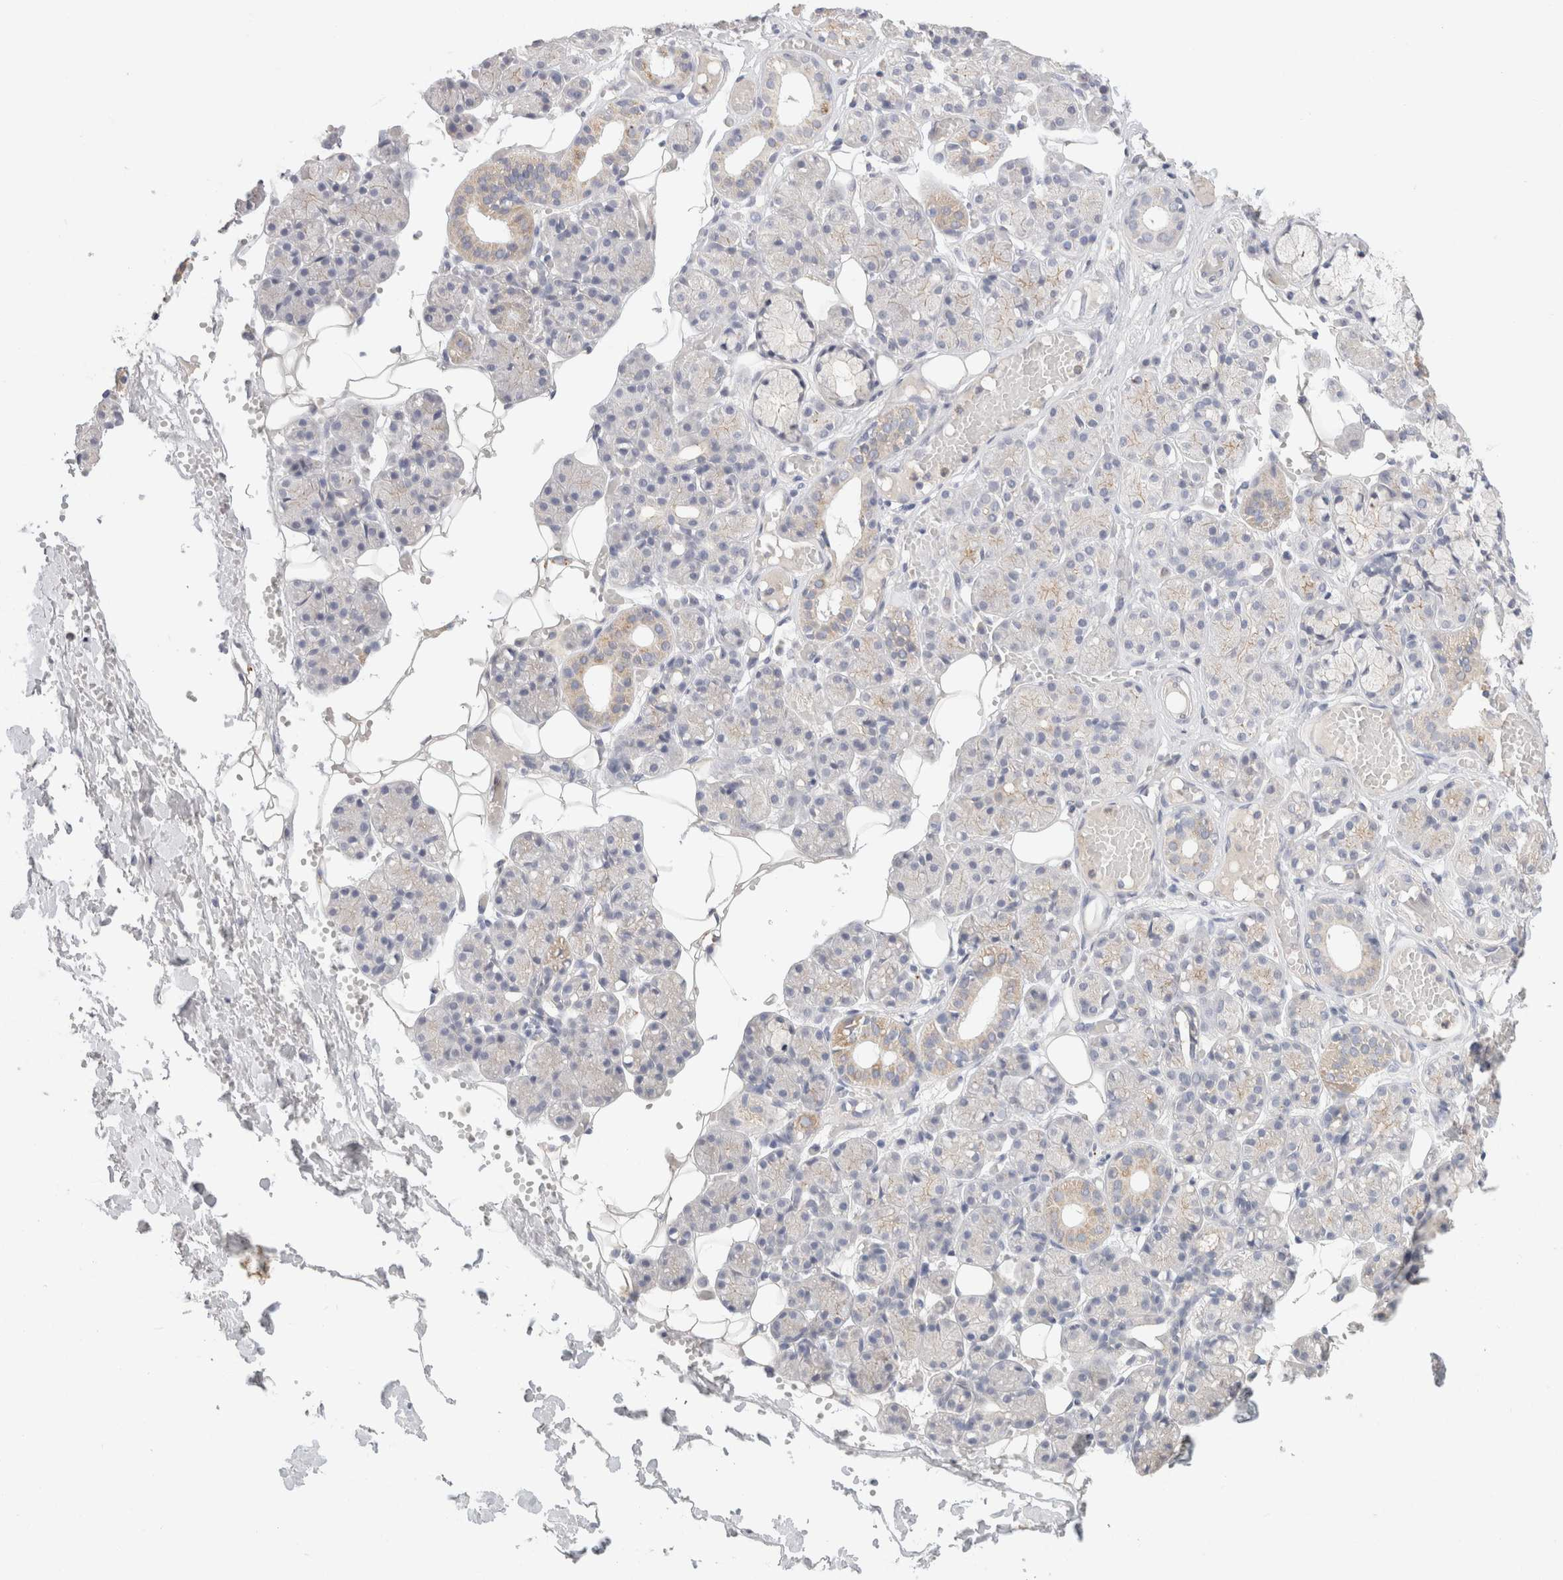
{"staining": {"intensity": "weak", "quantity": "25%-75%", "location": "cytoplasmic/membranous"}, "tissue": "salivary gland", "cell_type": "Glandular cells", "image_type": "normal", "snomed": [{"axis": "morphology", "description": "Normal tissue, NOS"}, {"axis": "topography", "description": "Salivary gland"}], "caption": "An immunohistochemistry (IHC) histopathology image of benign tissue is shown. Protein staining in brown highlights weak cytoplasmic/membranous positivity in salivary gland within glandular cells.", "gene": "MPP2", "patient": {"sex": "male", "age": 63}}